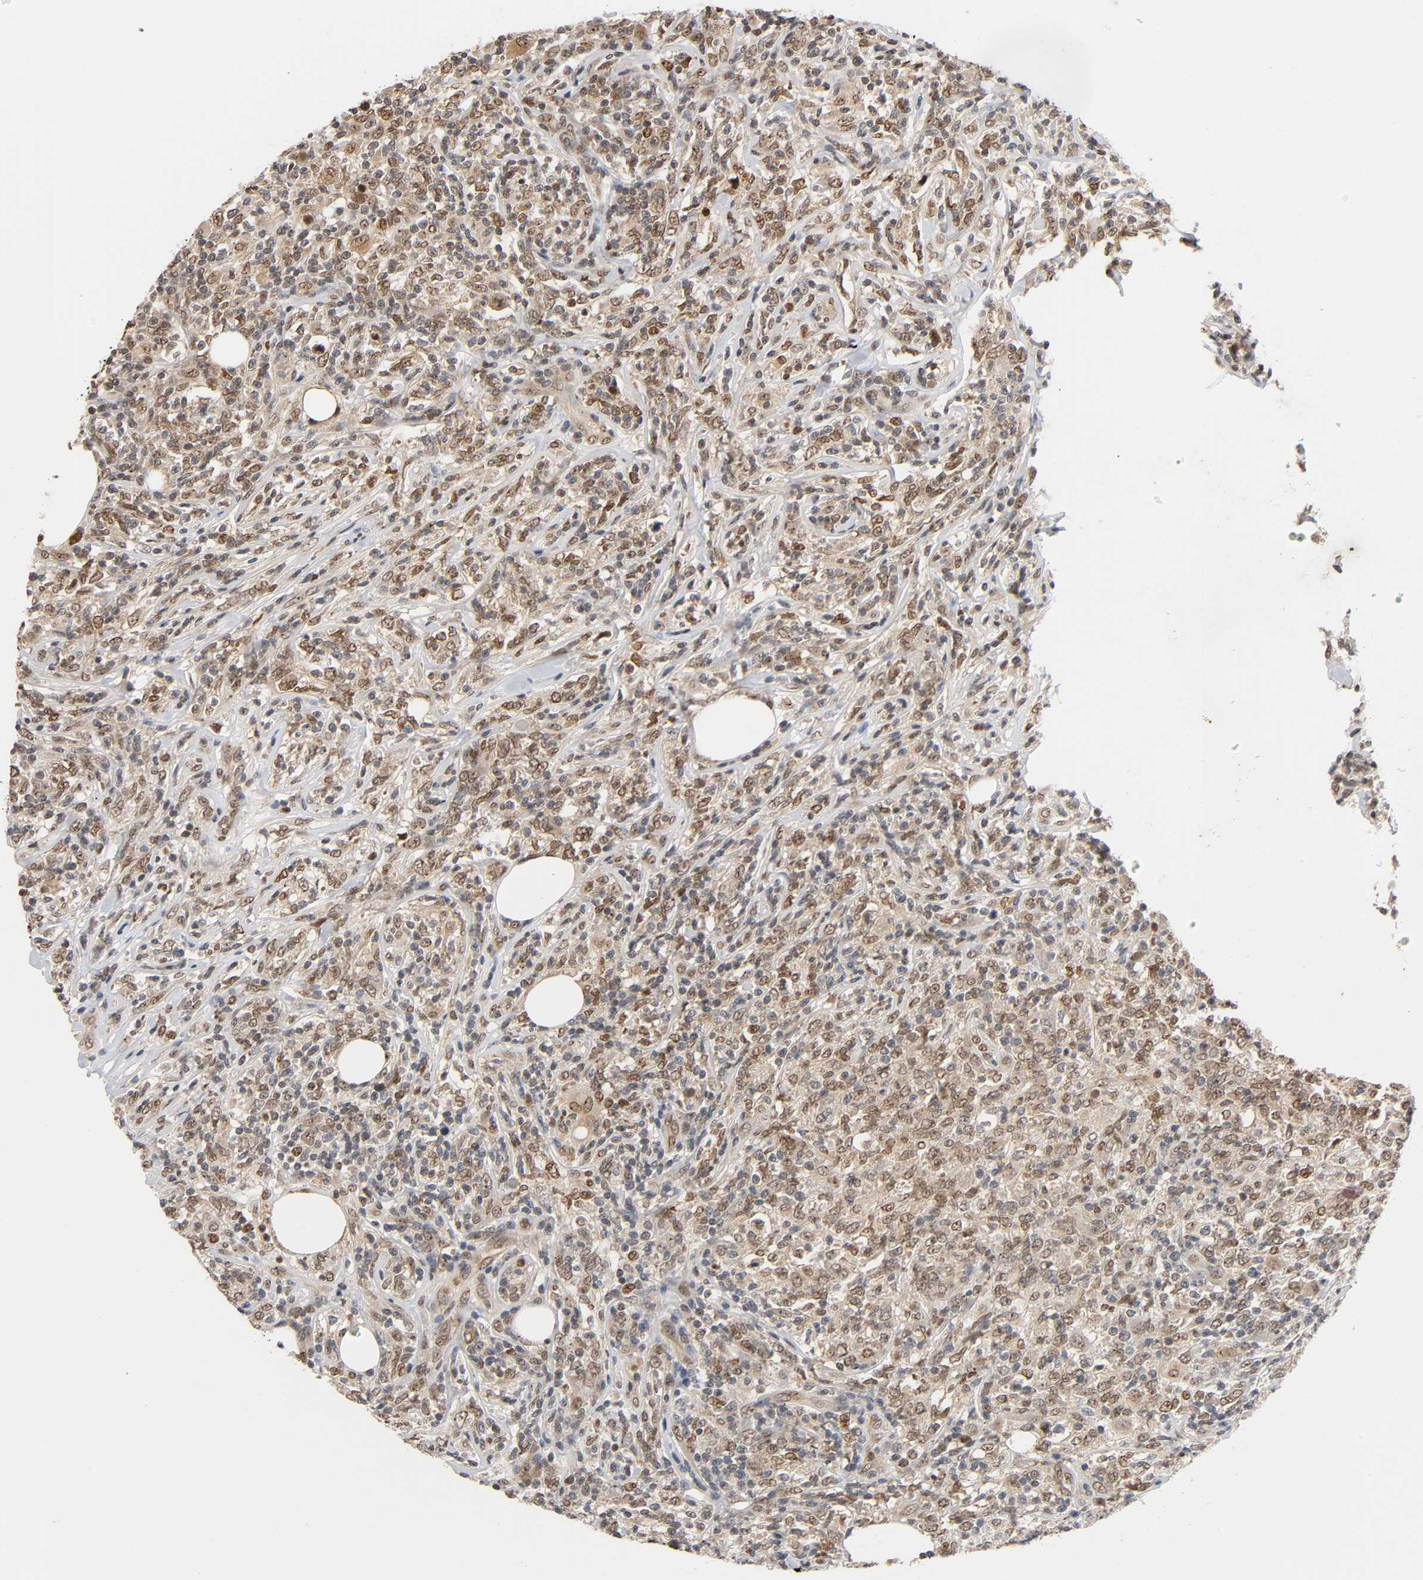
{"staining": {"intensity": "moderate", "quantity": "25%-75%", "location": "nuclear"}, "tissue": "lymphoma", "cell_type": "Tumor cells", "image_type": "cancer", "snomed": [{"axis": "morphology", "description": "Malignant lymphoma, non-Hodgkin's type, High grade"}, {"axis": "topography", "description": "Lymph node"}], "caption": "An image of lymphoma stained for a protein reveals moderate nuclear brown staining in tumor cells.", "gene": "UBC", "patient": {"sex": "female", "age": 84}}